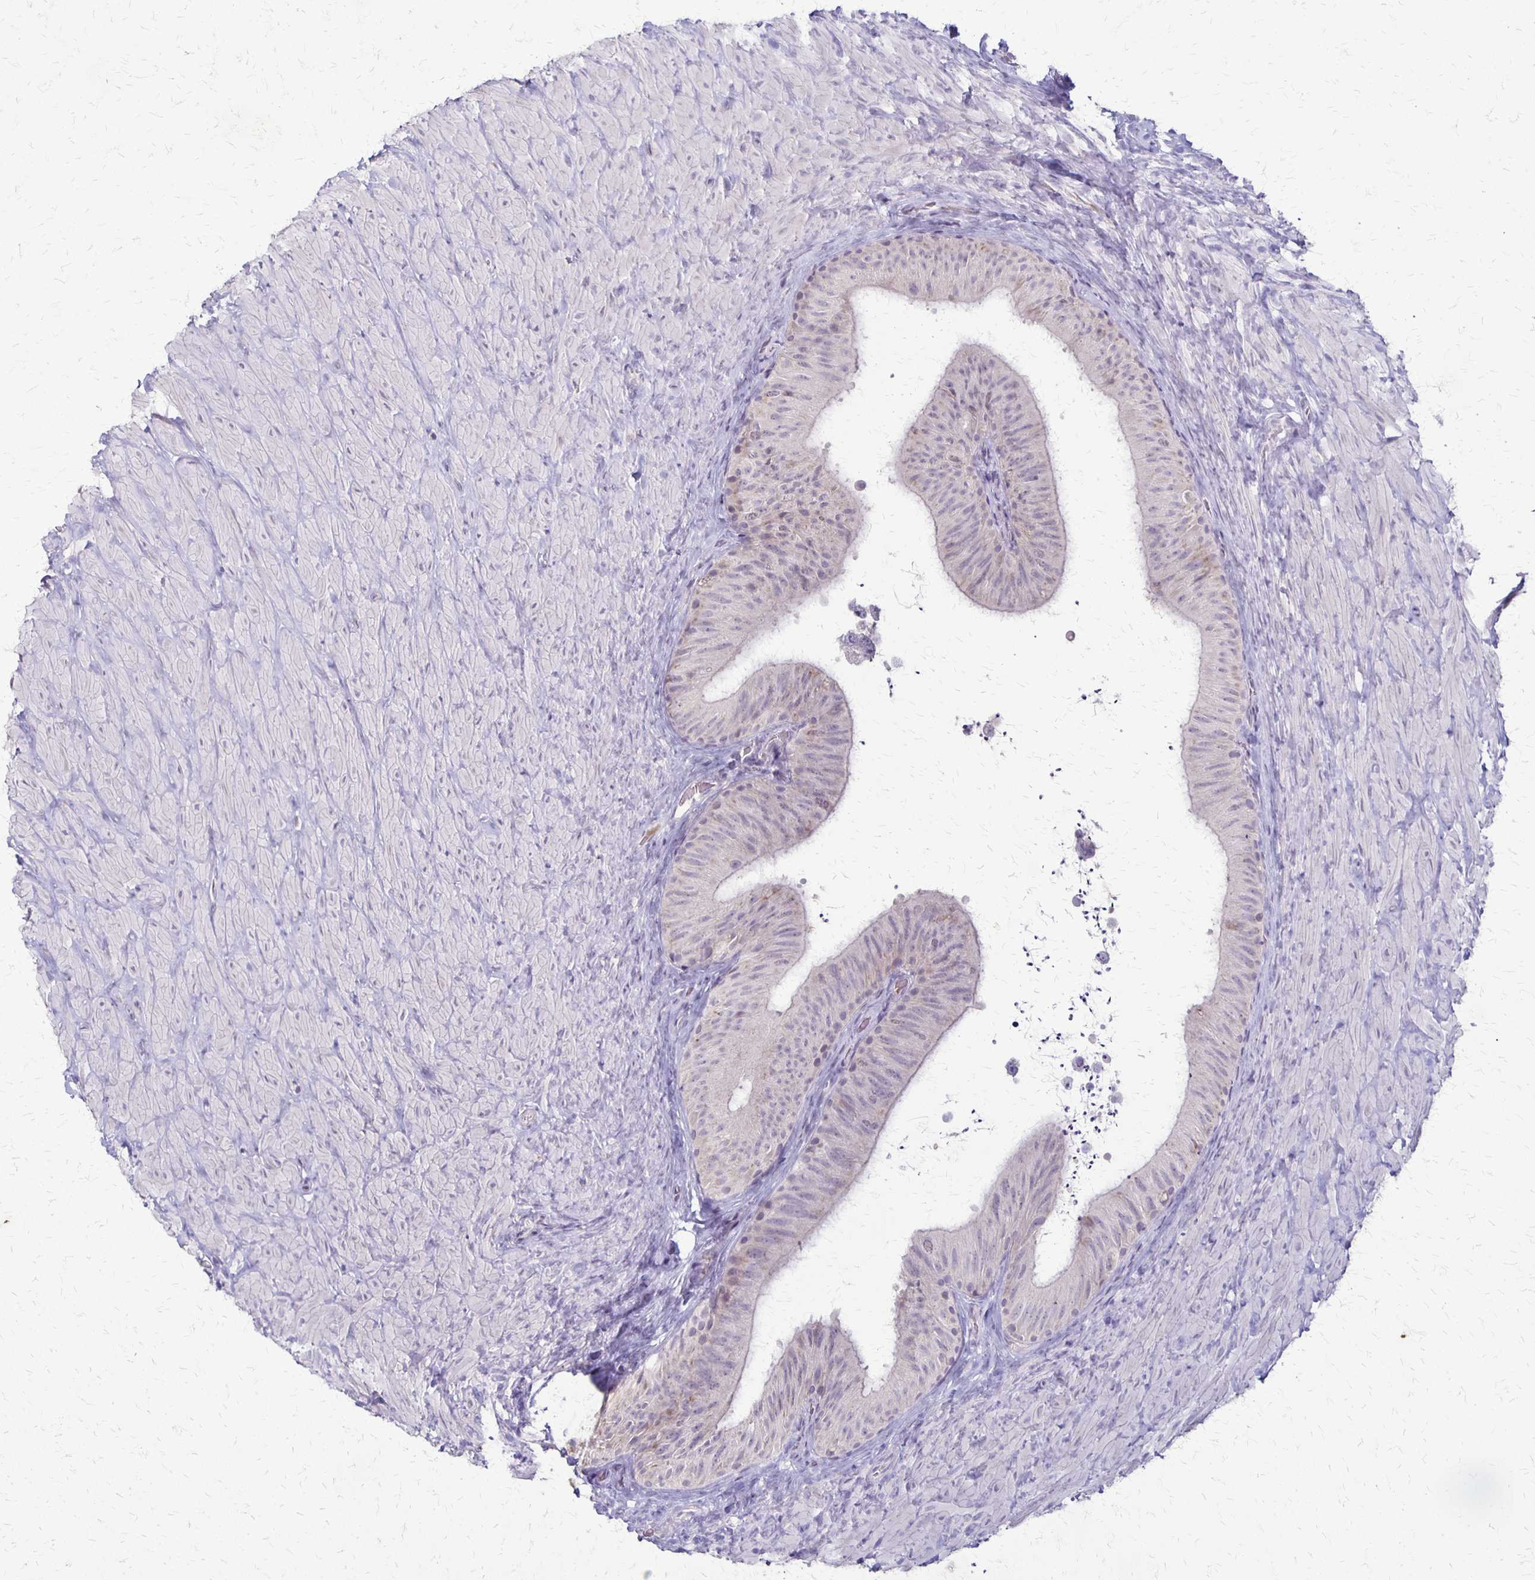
{"staining": {"intensity": "negative", "quantity": "none", "location": "none"}, "tissue": "epididymis", "cell_type": "Glandular cells", "image_type": "normal", "snomed": [{"axis": "morphology", "description": "Normal tissue, NOS"}, {"axis": "topography", "description": "Epididymis, spermatic cord, NOS"}, {"axis": "topography", "description": "Epididymis"}], "caption": "Epididymis stained for a protein using immunohistochemistry exhibits no expression glandular cells.", "gene": "SLC35E2B", "patient": {"sex": "male", "age": 31}}